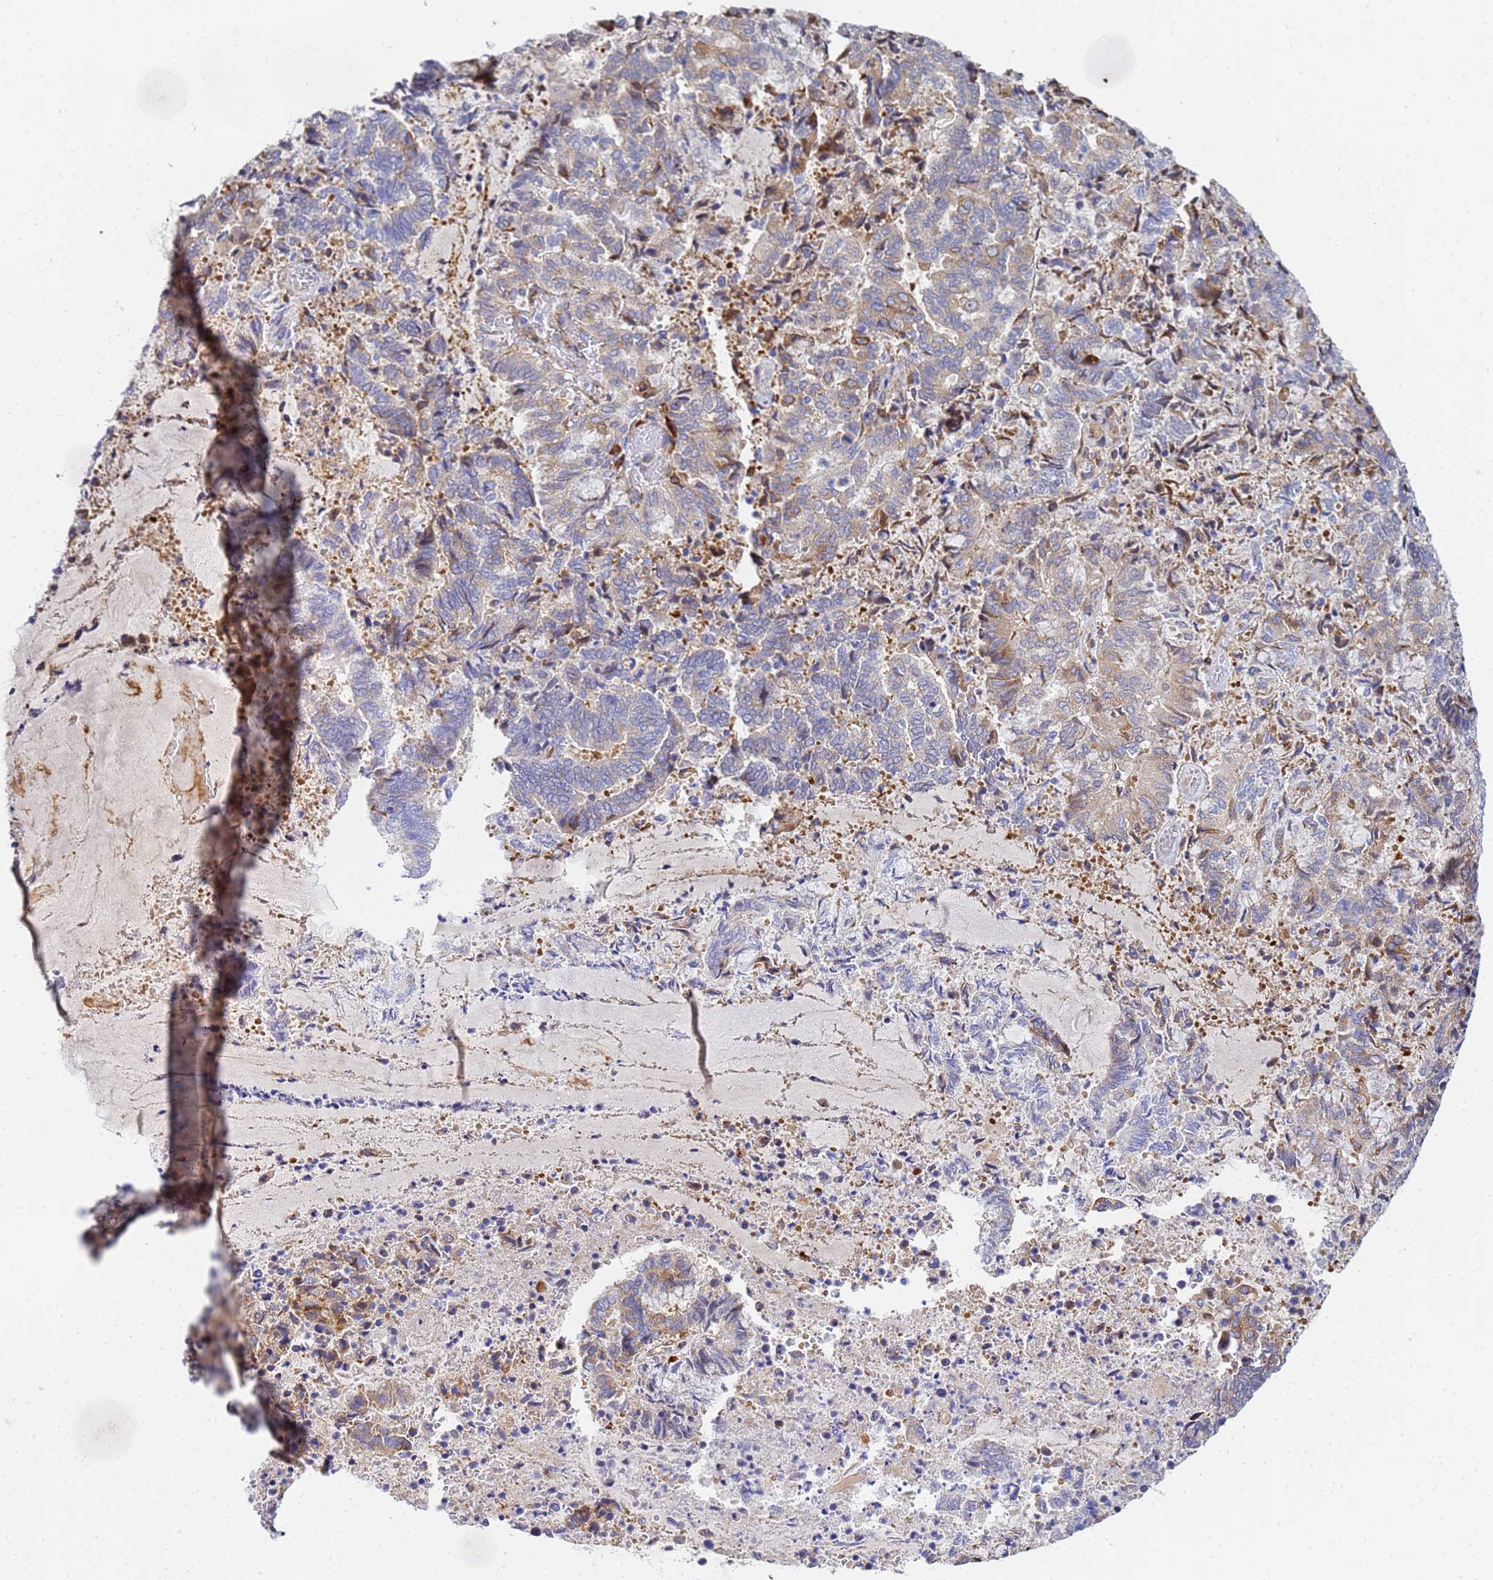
{"staining": {"intensity": "moderate", "quantity": "<25%", "location": "cytoplasmic/membranous"}, "tissue": "endometrial cancer", "cell_type": "Tumor cells", "image_type": "cancer", "snomed": [{"axis": "morphology", "description": "Adenocarcinoma, NOS"}, {"axis": "topography", "description": "Endometrium"}], "caption": "Endometrial cancer (adenocarcinoma) stained for a protein shows moderate cytoplasmic/membranous positivity in tumor cells. The protein of interest is shown in brown color, while the nuclei are stained blue.", "gene": "POM121", "patient": {"sex": "female", "age": 80}}